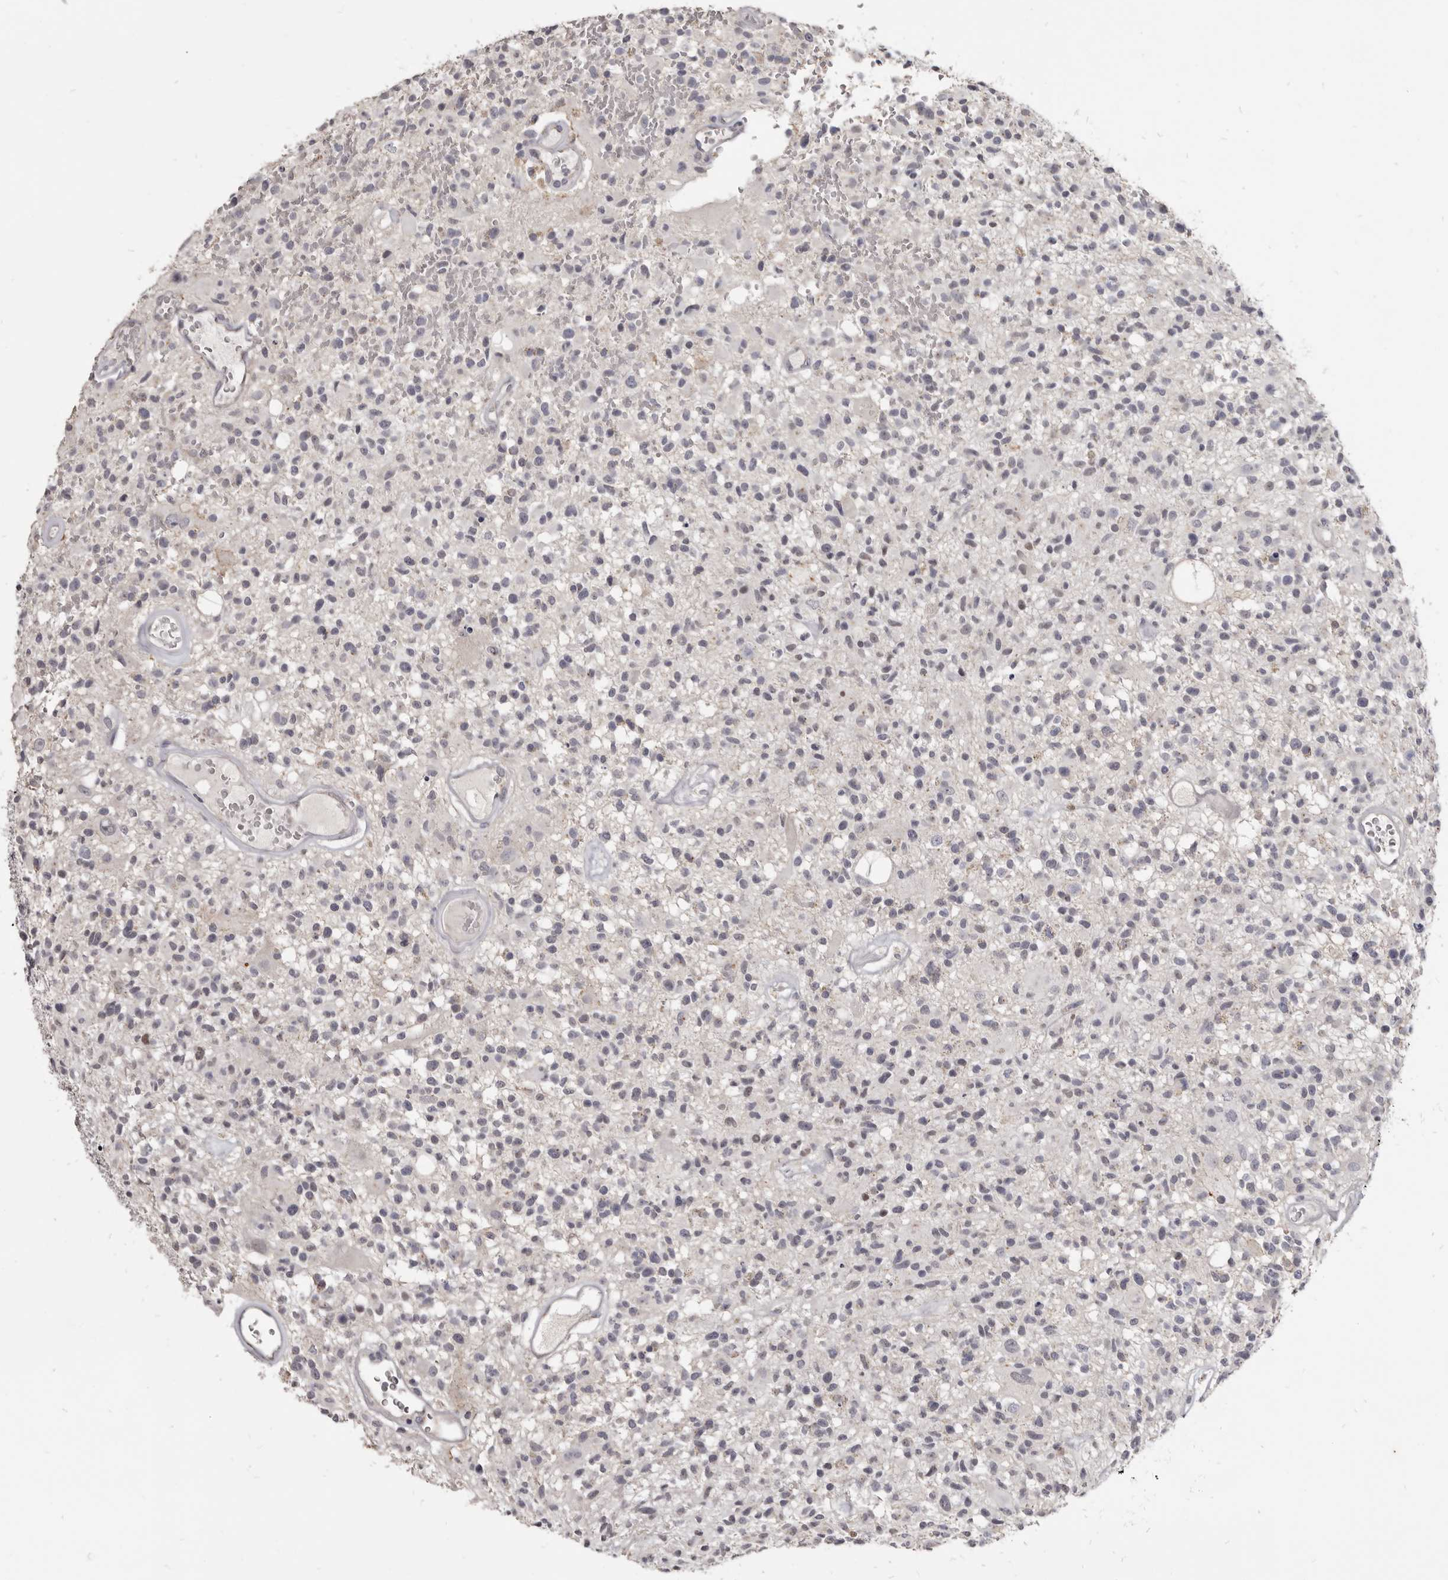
{"staining": {"intensity": "negative", "quantity": "none", "location": "none"}, "tissue": "glioma", "cell_type": "Tumor cells", "image_type": "cancer", "snomed": [{"axis": "morphology", "description": "Glioma, malignant, High grade"}, {"axis": "morphology", "description": "Glioblastoma, NOS"}, {"axis": "topography", "description": "Brain"}], "caption": "High magnification brightfield microscopy of glioblastoma stained with DAB (brown) and counterstained with hematoxylin (blue): tumor cells show no significant positivity.", "gene": "CGN", "patient": {"sex": "male", "age": 60}}